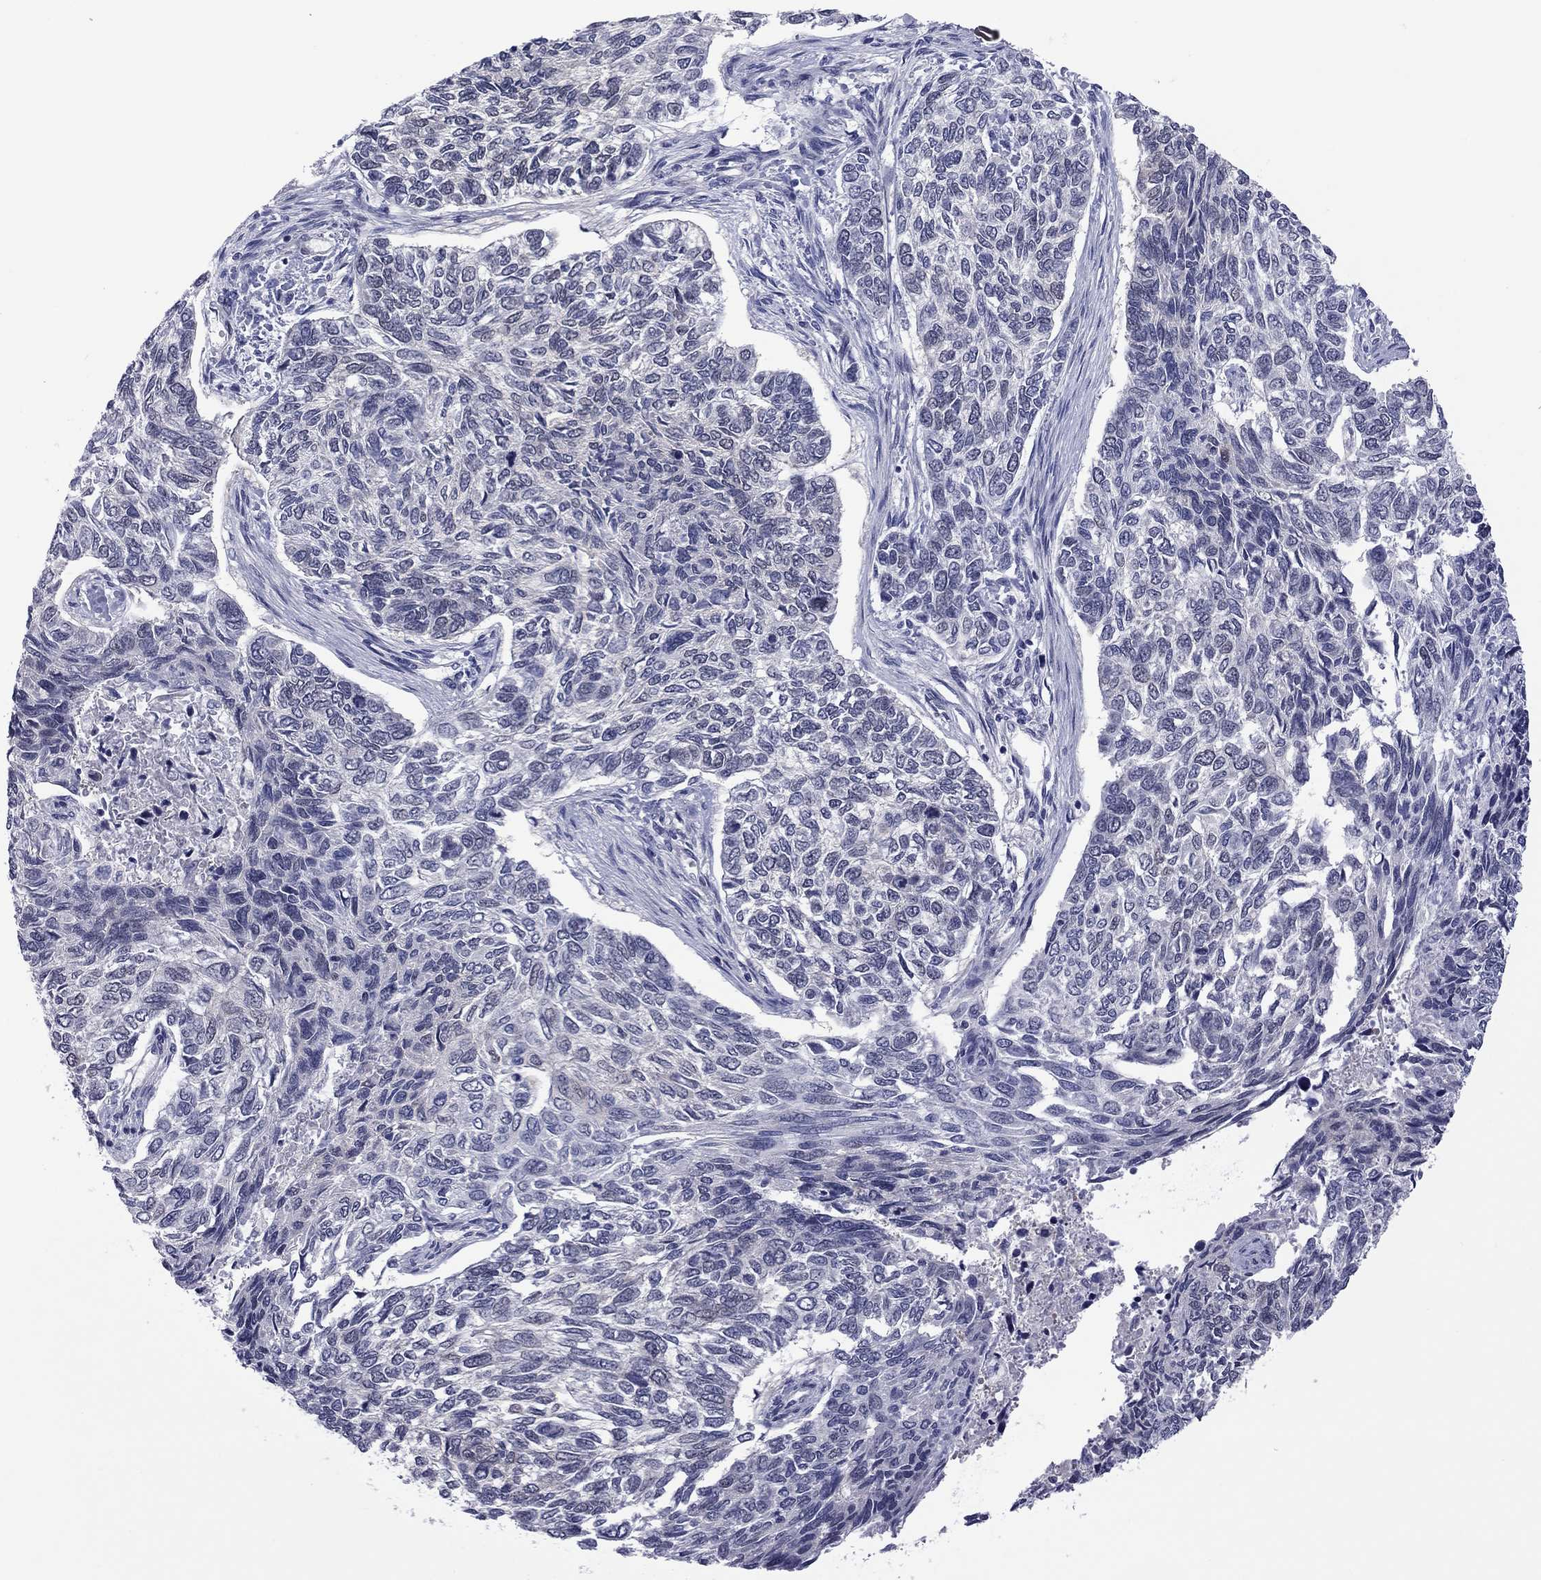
{"staining": {"intensity": "negative", "quantity": "none", "location": "none"}, "tissue": "skin cancer", "cell_type": "Tumor cells", "image_type": "cancer", "snomed": [{"axis": "morphology", "description": "Basal cell carcinoma"}, {"axis": "topography", "description": "Skin"}], "caption": "Immunohistochemical staining of human skin cancer (basal cell carcinoma) exhibits no significant positivity in tumor cells.", "gene": "POU5F2", "patient": {"sex": "female", "age": 65}}